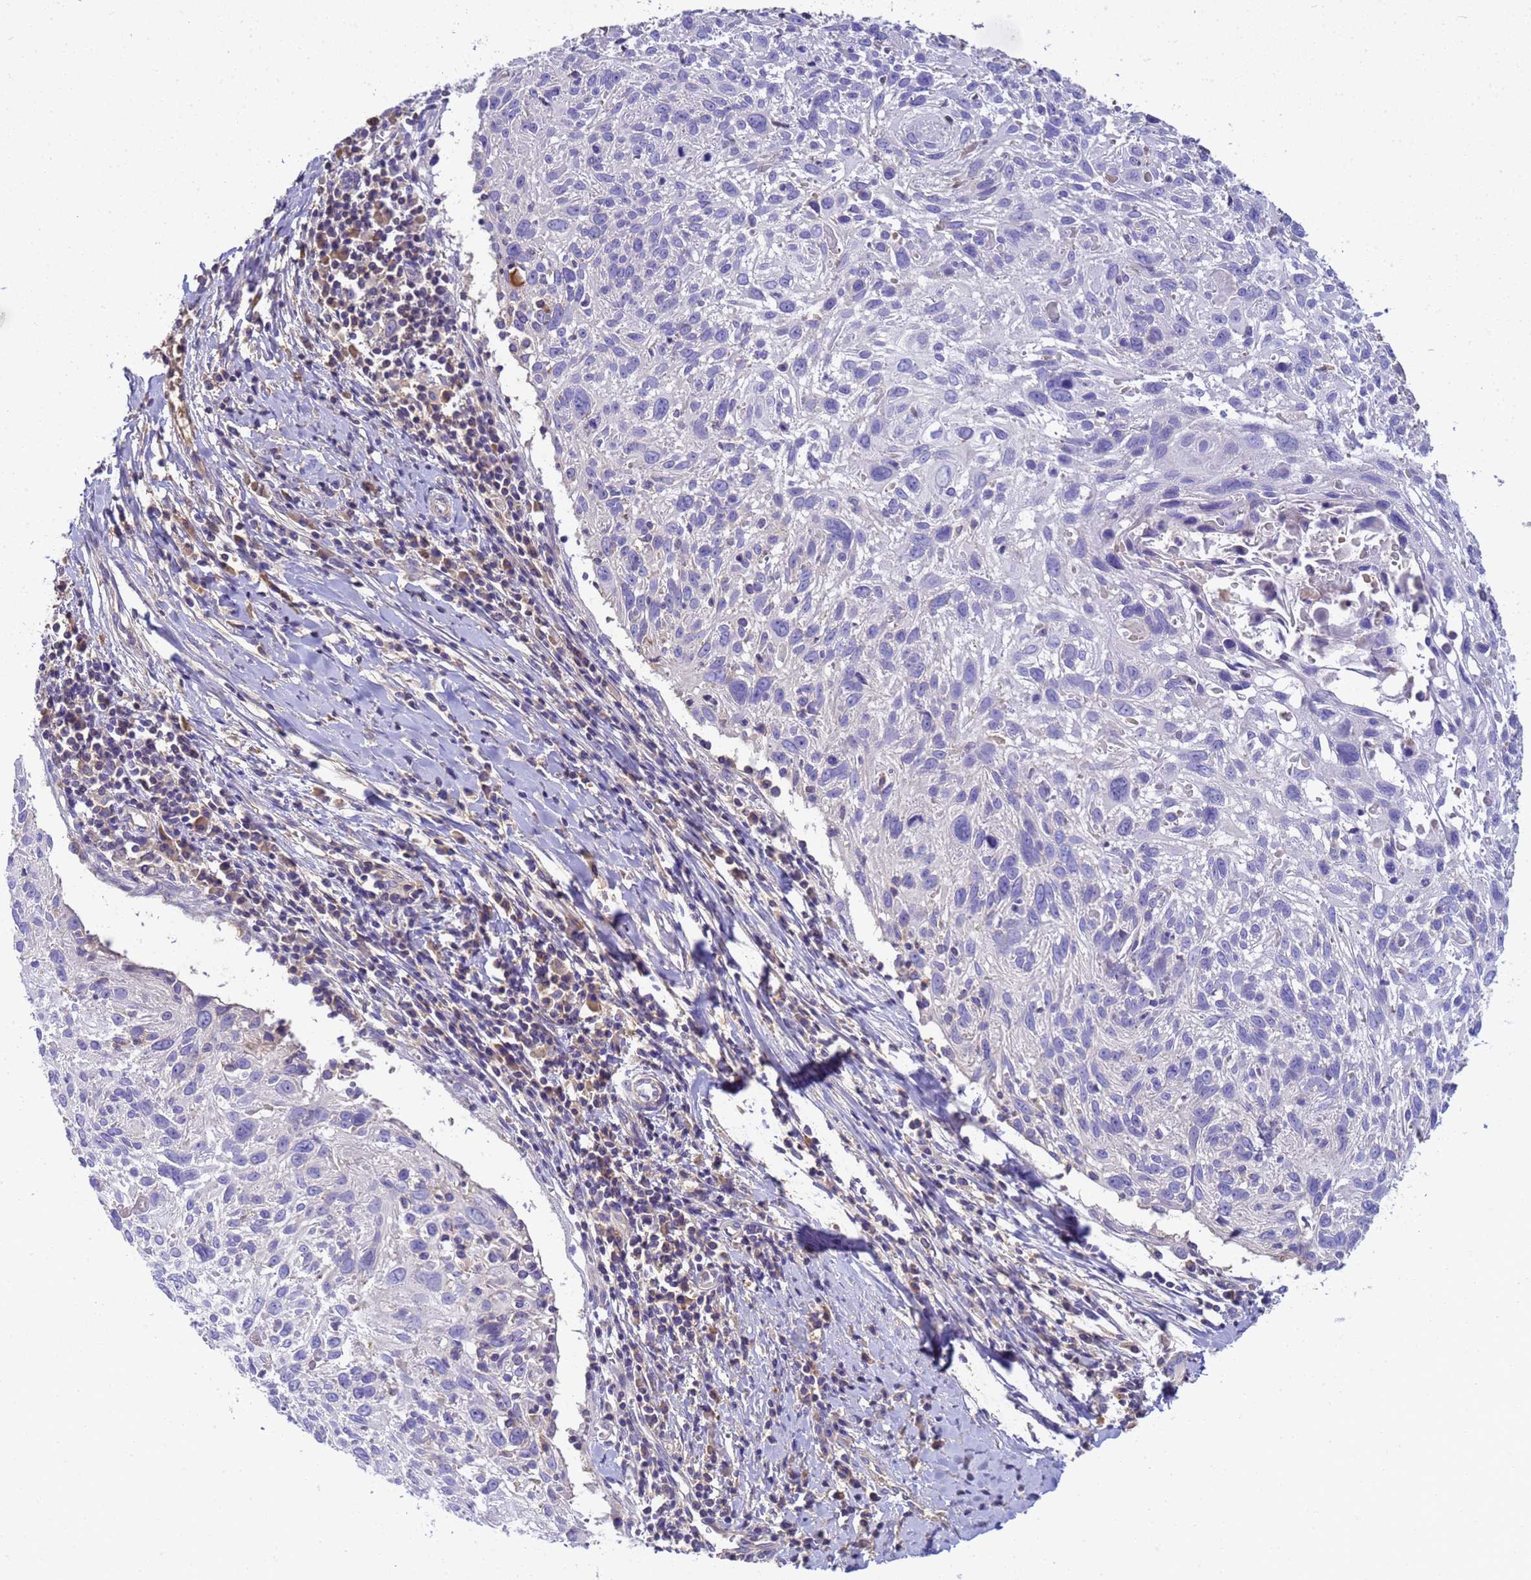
{"staining": {"intensity": "negative", "quantity": "none", "location": "none"}, "tissue": "cervical cancer", "cell_type": "Tumor cells", "image_type": "cancer", "snomed": [{"axis": "morphology", "description": "Squamous cell carcinoma, NOS"}, {"axis": "topography", "description": "Cervix"}], "caption": "An image of cervical cancer stained for a protein demonstrates no brown staining in tumor cells. (DAB immunohistochemistry with hematoxylin counter stain).", "gene": "TBCD", "patient": {"sex": "female", "age": 51}}